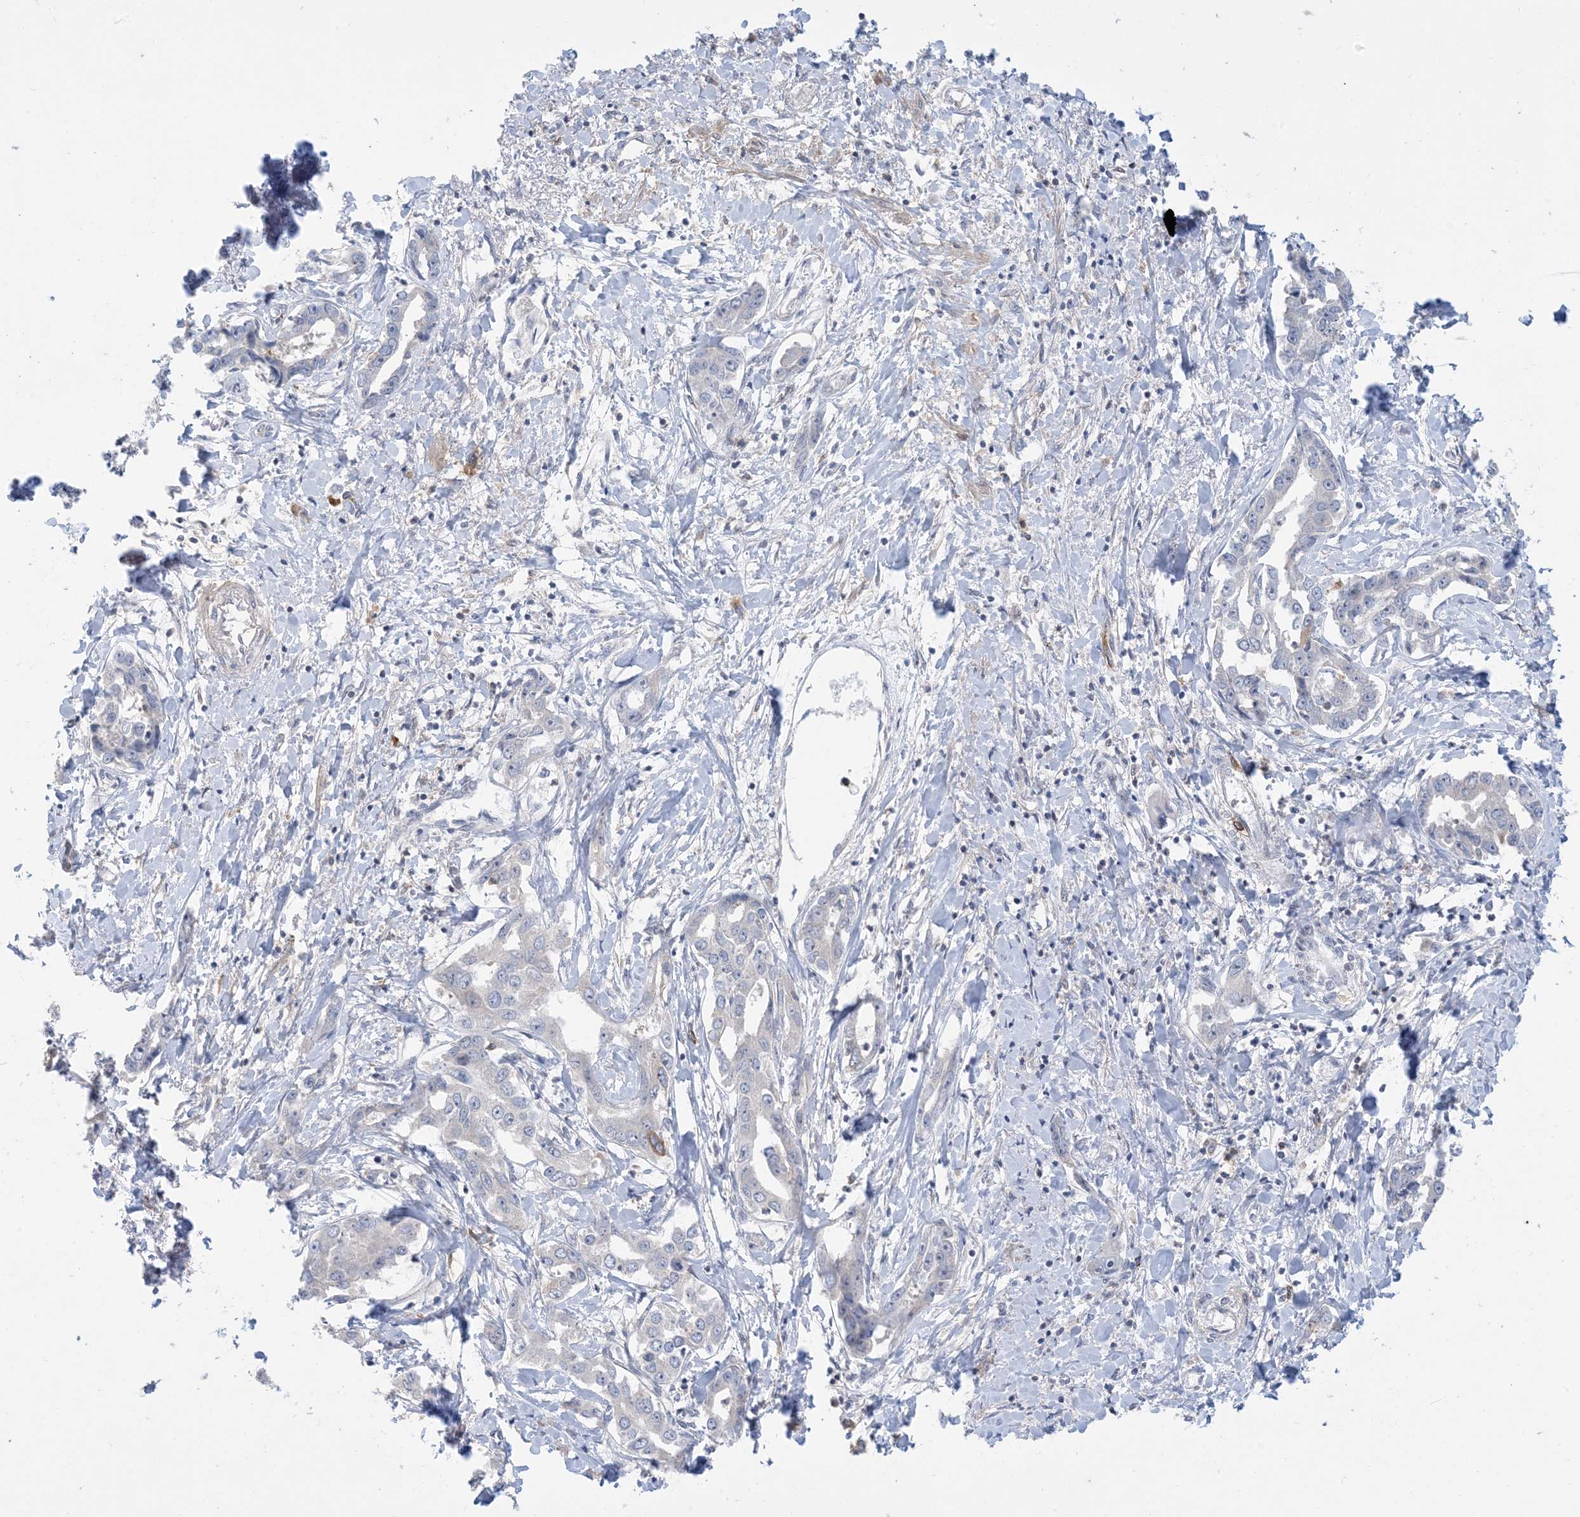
{"staining": {"intensity": "negative", "quantity": "none", "location": "none"}, "tissue": "liver cancer", "cell_type": "Tumor cells", "image_type": "cancer", "snomed": [{"axis": "morphology", "description": "Cholangiocarcinoma"}, {"axis": "topography", "description": "Liver"}], "caption": "There is no significant staining in tumor cells of liver cancer (cholangiocarcinoma).", "gene": "AOC1", "patient": {"sex": "male", "age": 59}}